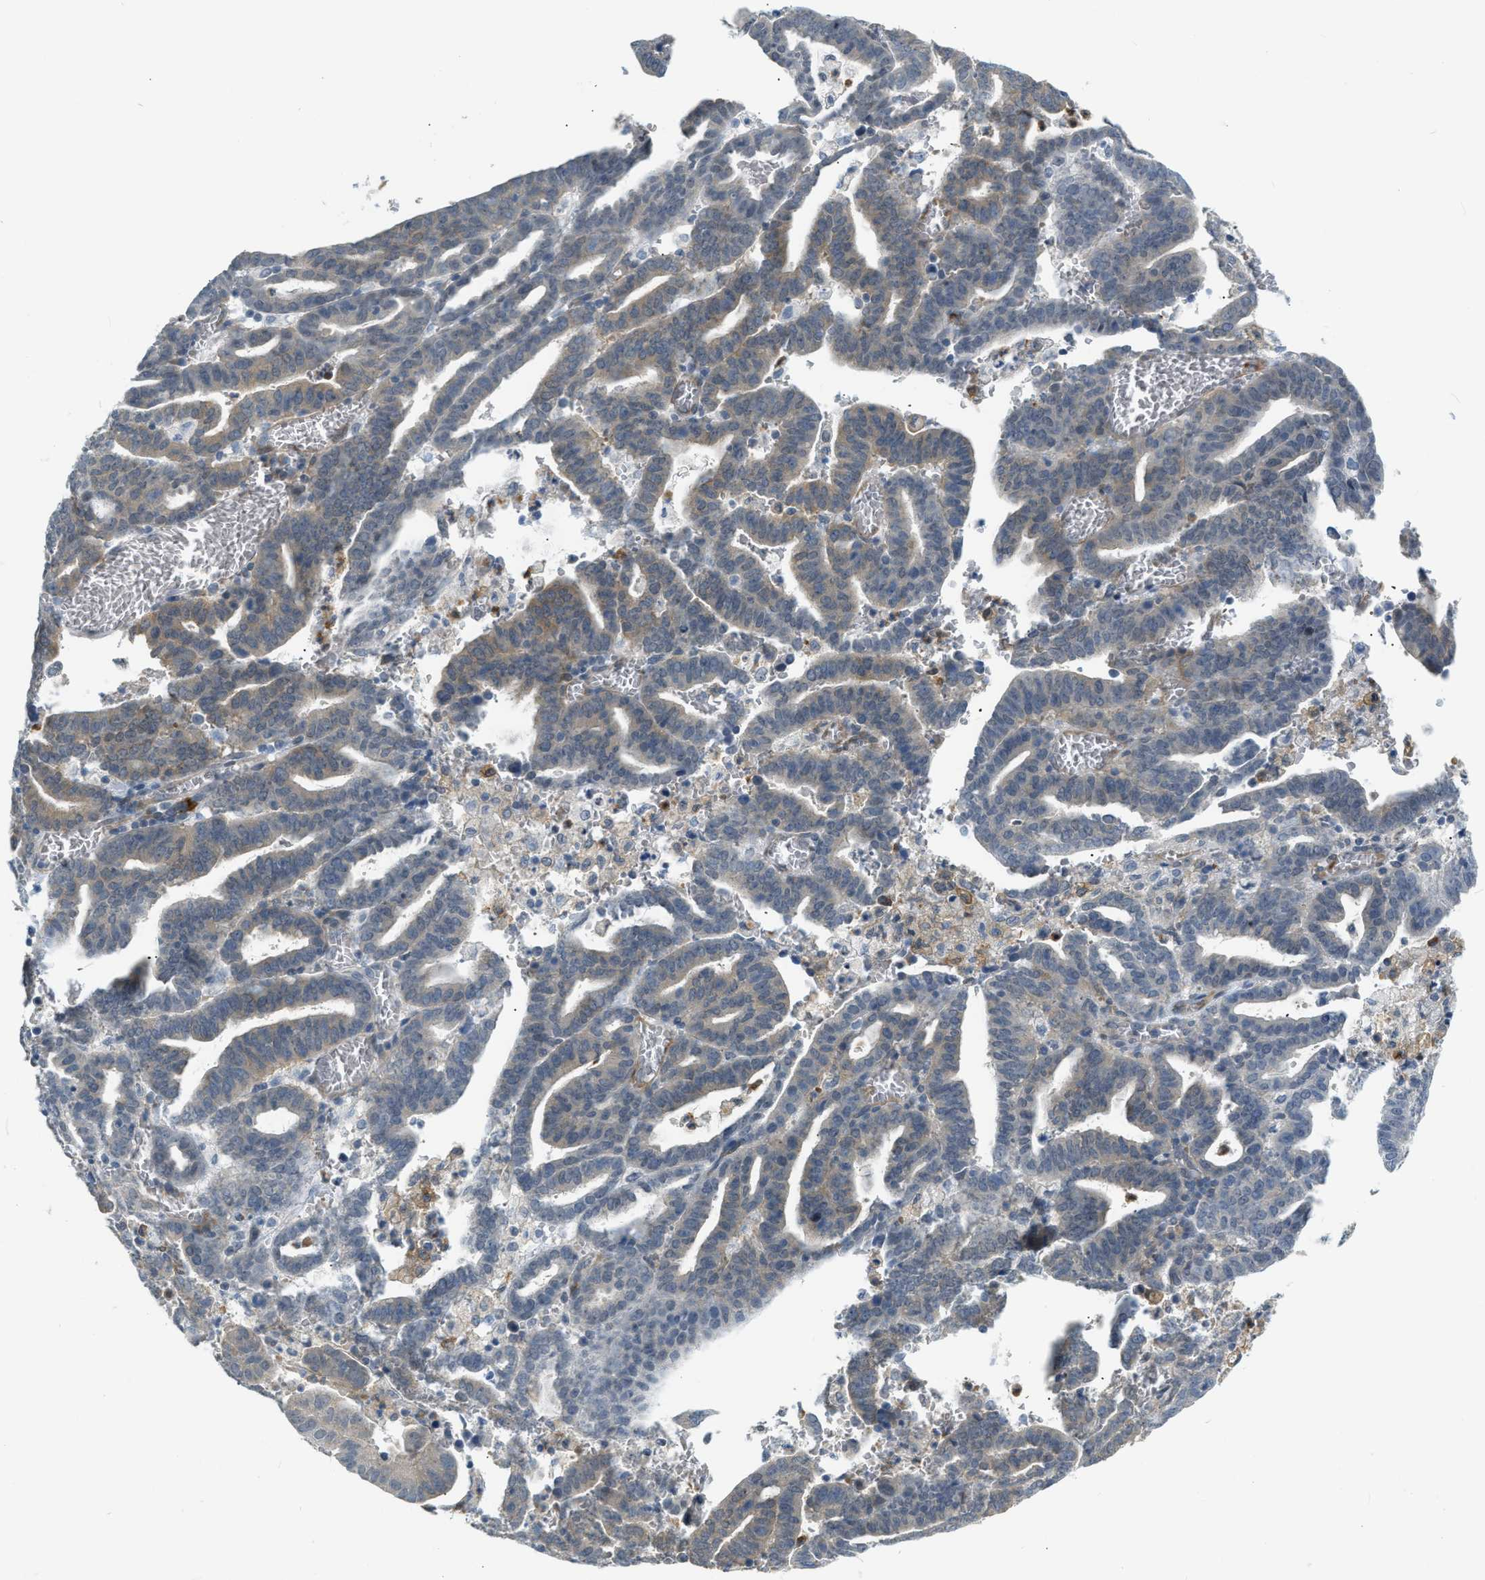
{"staining": {"intensity": "moderate", "quantity": "25%-75%", "location": "cytoplasmic/membranous"}, "tissue": "endometrial cancer", "cell_type": "Tumor cells", "image_type": "cancer", "snomed": [{"axis": "morphology", "description": "Adenocarcinoma, NOS"}, {"axis": "topography", "description": "Uterus"}], "caption": "Human endometrial adenocarcinoma stained for a protein (brown) demonstrates moderate cytoplasmic/membranous positive expression in about 25%-75% of tumor cells.", "gene": "ZNF408", "patient": {"sex": "female", "age": 83}}